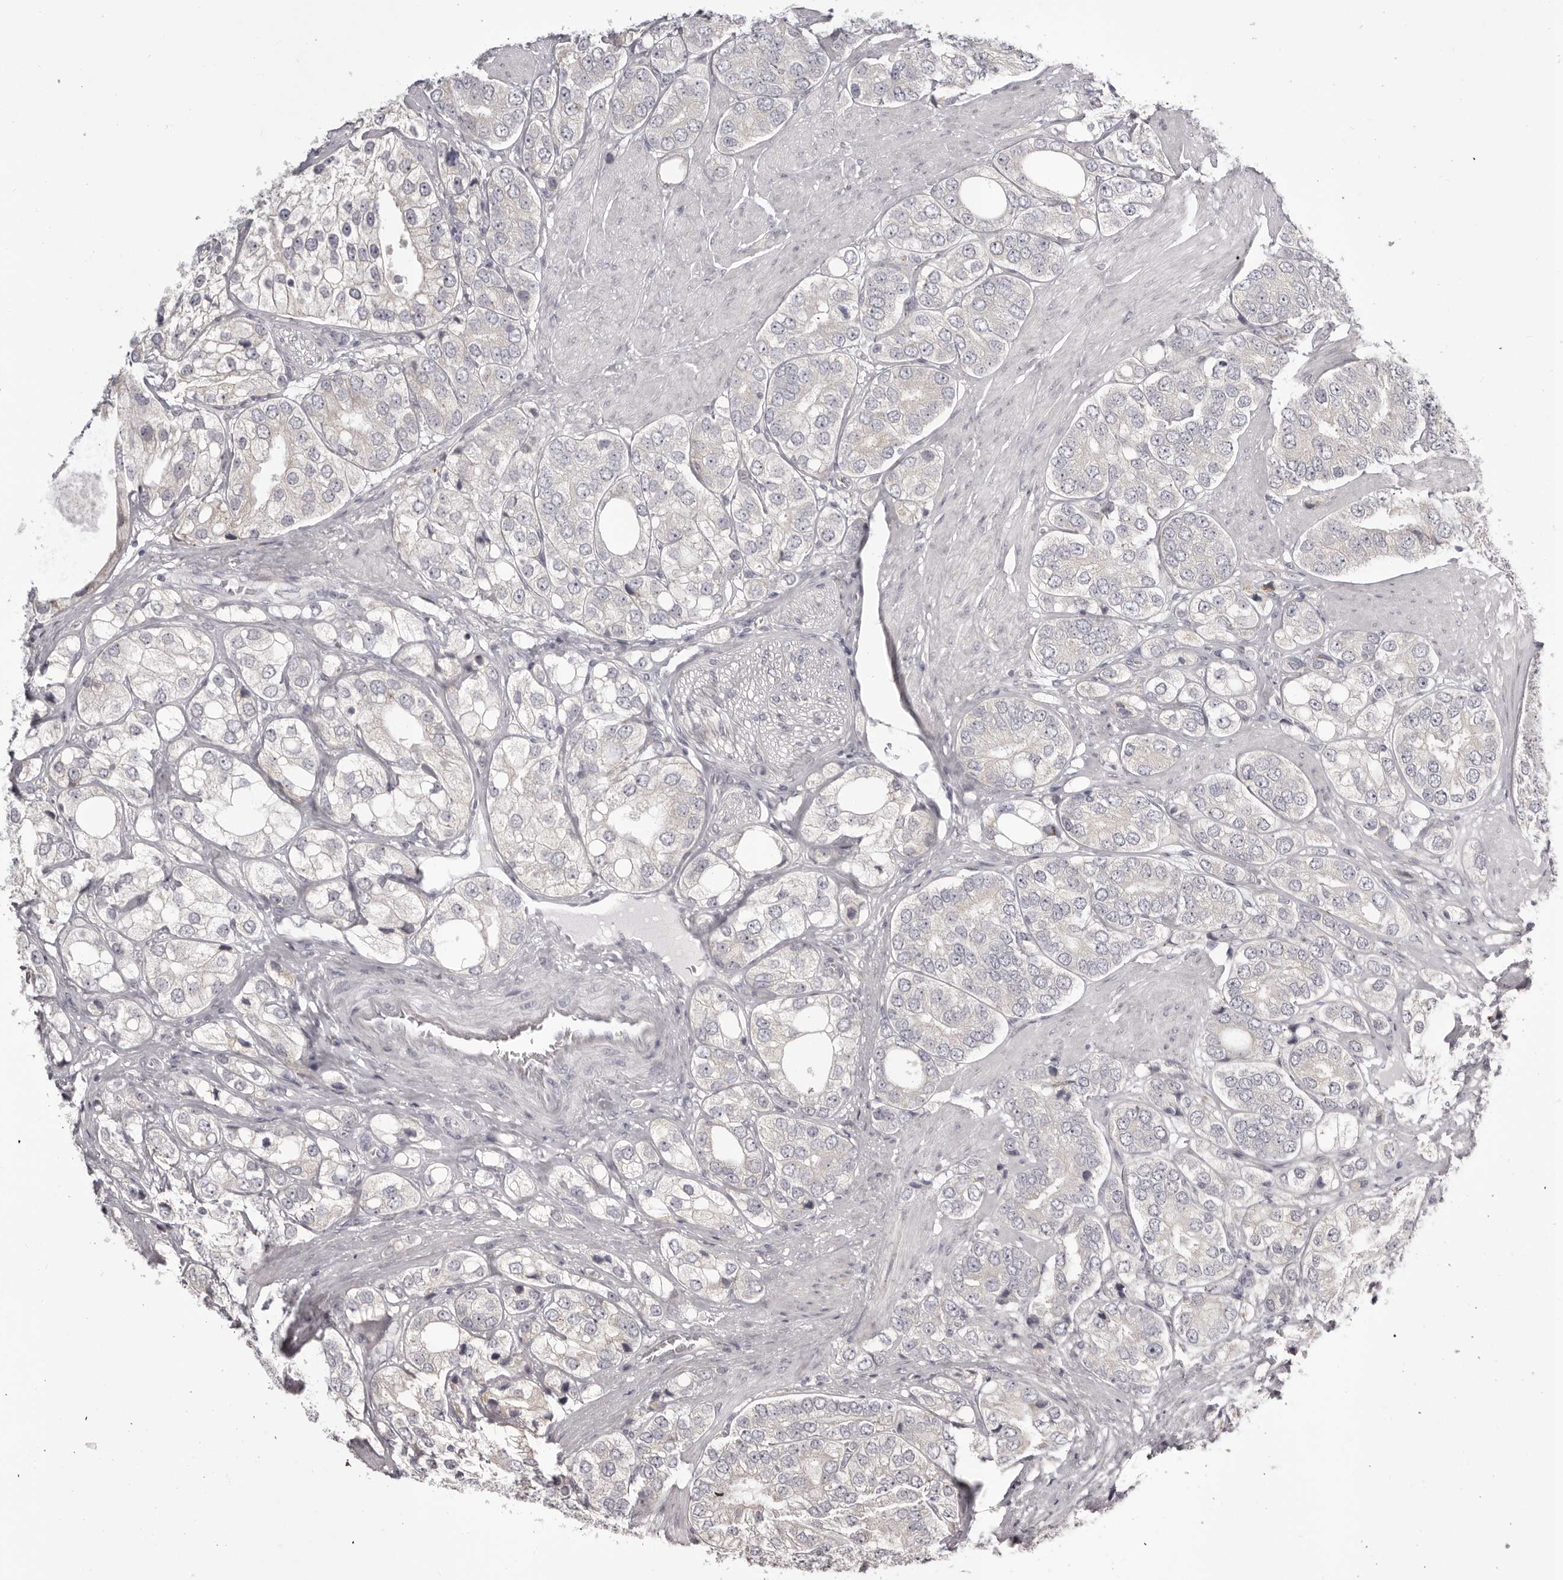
{"staining": {"intensity": "negative", "quantity": "none", "location": "none"}, "tissue": "prostate cancer", "cell_type": "Tumor cells", "image_type": "cancer", "snomed": [{"axis": "morphology", "description": "Adenocarcinoma, High grade"}, {"axis": "topography", "description": "Prostate"}], "caption": "The immunohistochemistry photomicrograph has no significant staining in tumor cells of prostate cancer tissue.", "gene": "OTUD3", "patient": {"sex": "male", "age": 50}}